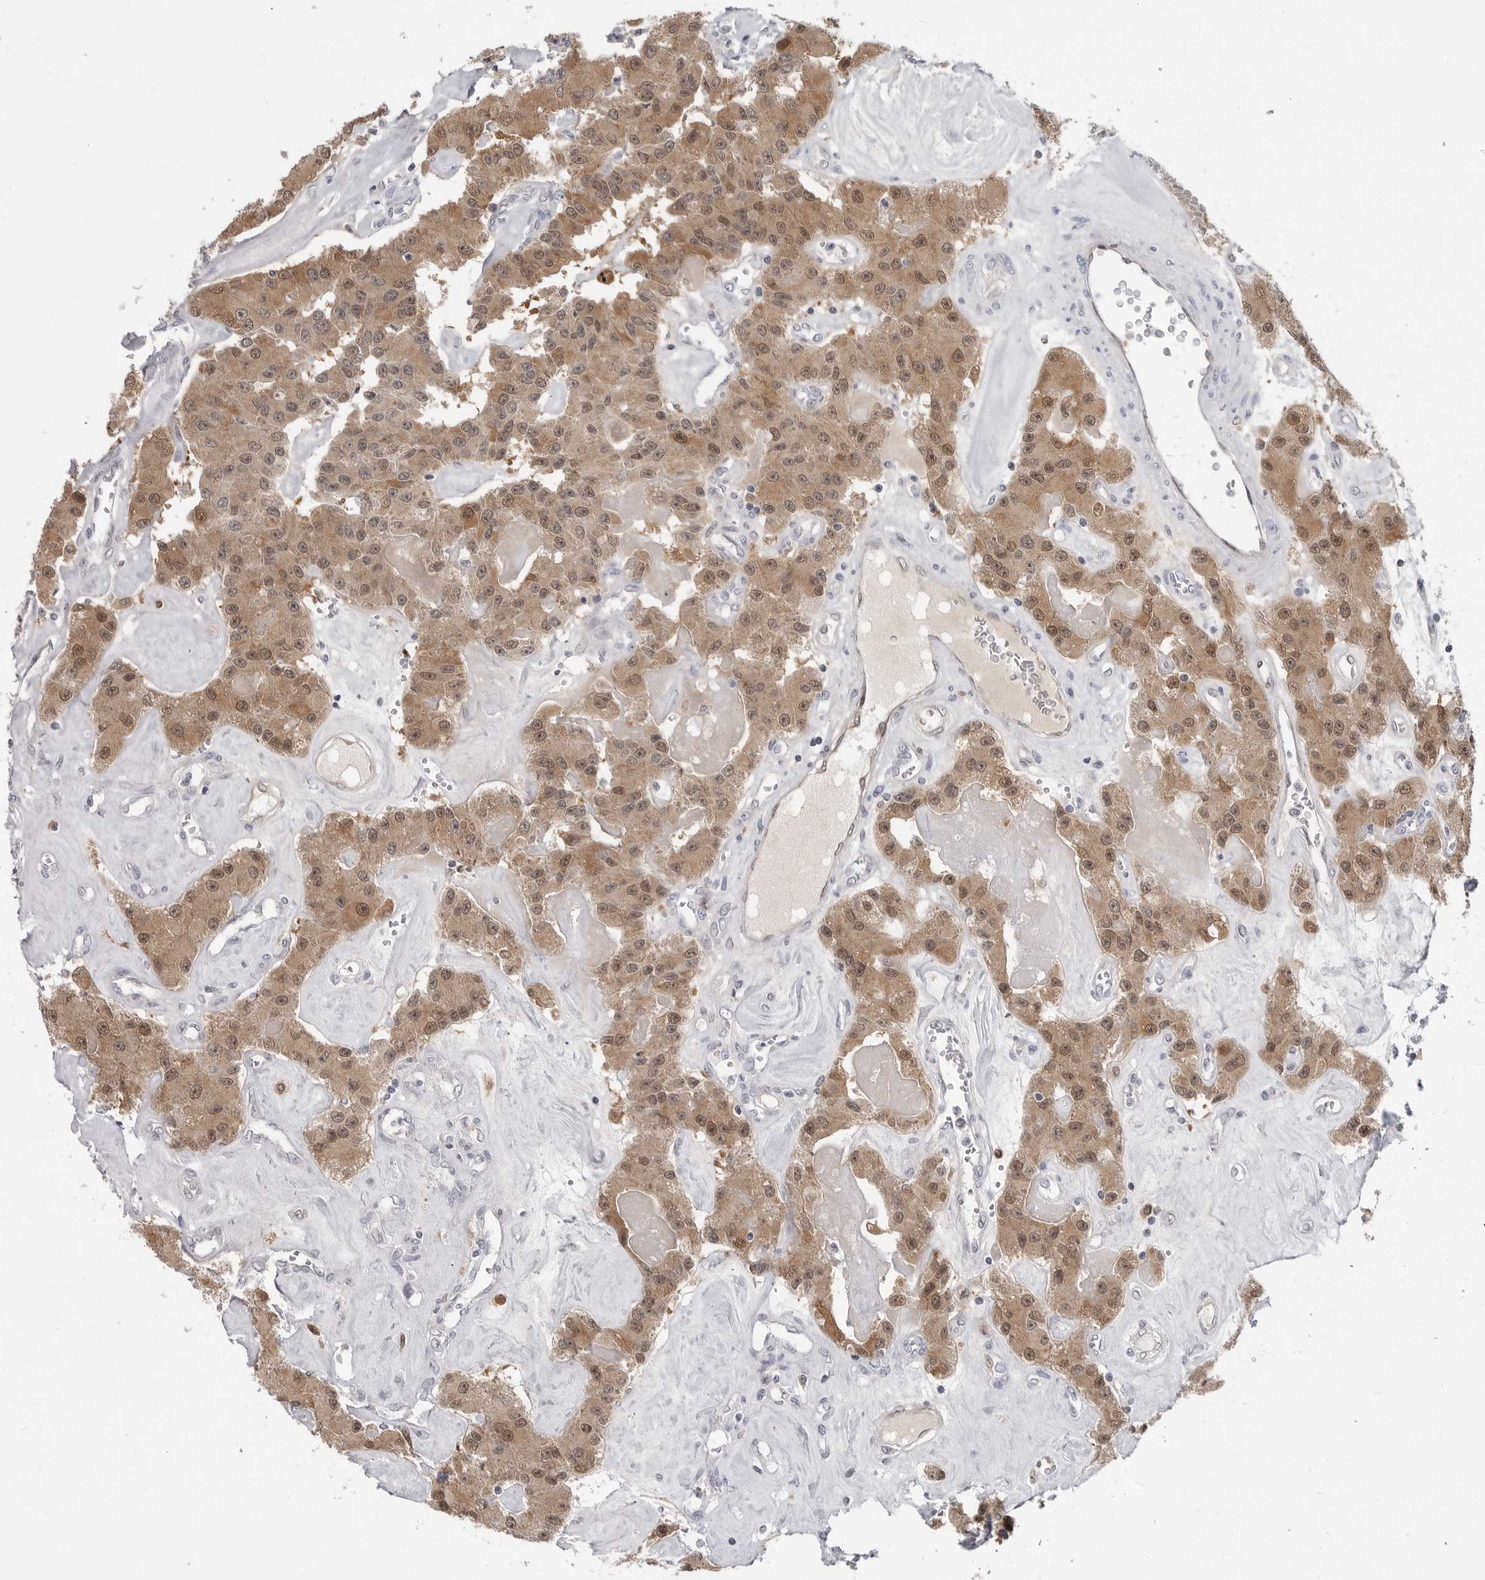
{"staining": {"intensity": "moderate", "quantity": ">75%", "location": "cytoplasmic/membranous,nuclear"}, "tissue": "carcinoid", "cell_type": "Tumor cells", "image_type": "cancer", "snomed": [{"axis": "morphology", "description": "Carcinoid, malignant, NOS"}, {"axis": "topography", "description": "Pancreas"}], "caption": "Carcinoid was stained to show a protein in brown. There is medium levels of moderate cytoplasmic/membranous and nuclear expression in approximately >75% of tumor cells.", "gene": "PNPO", "patient": {"sex": "male", "age": 41}}